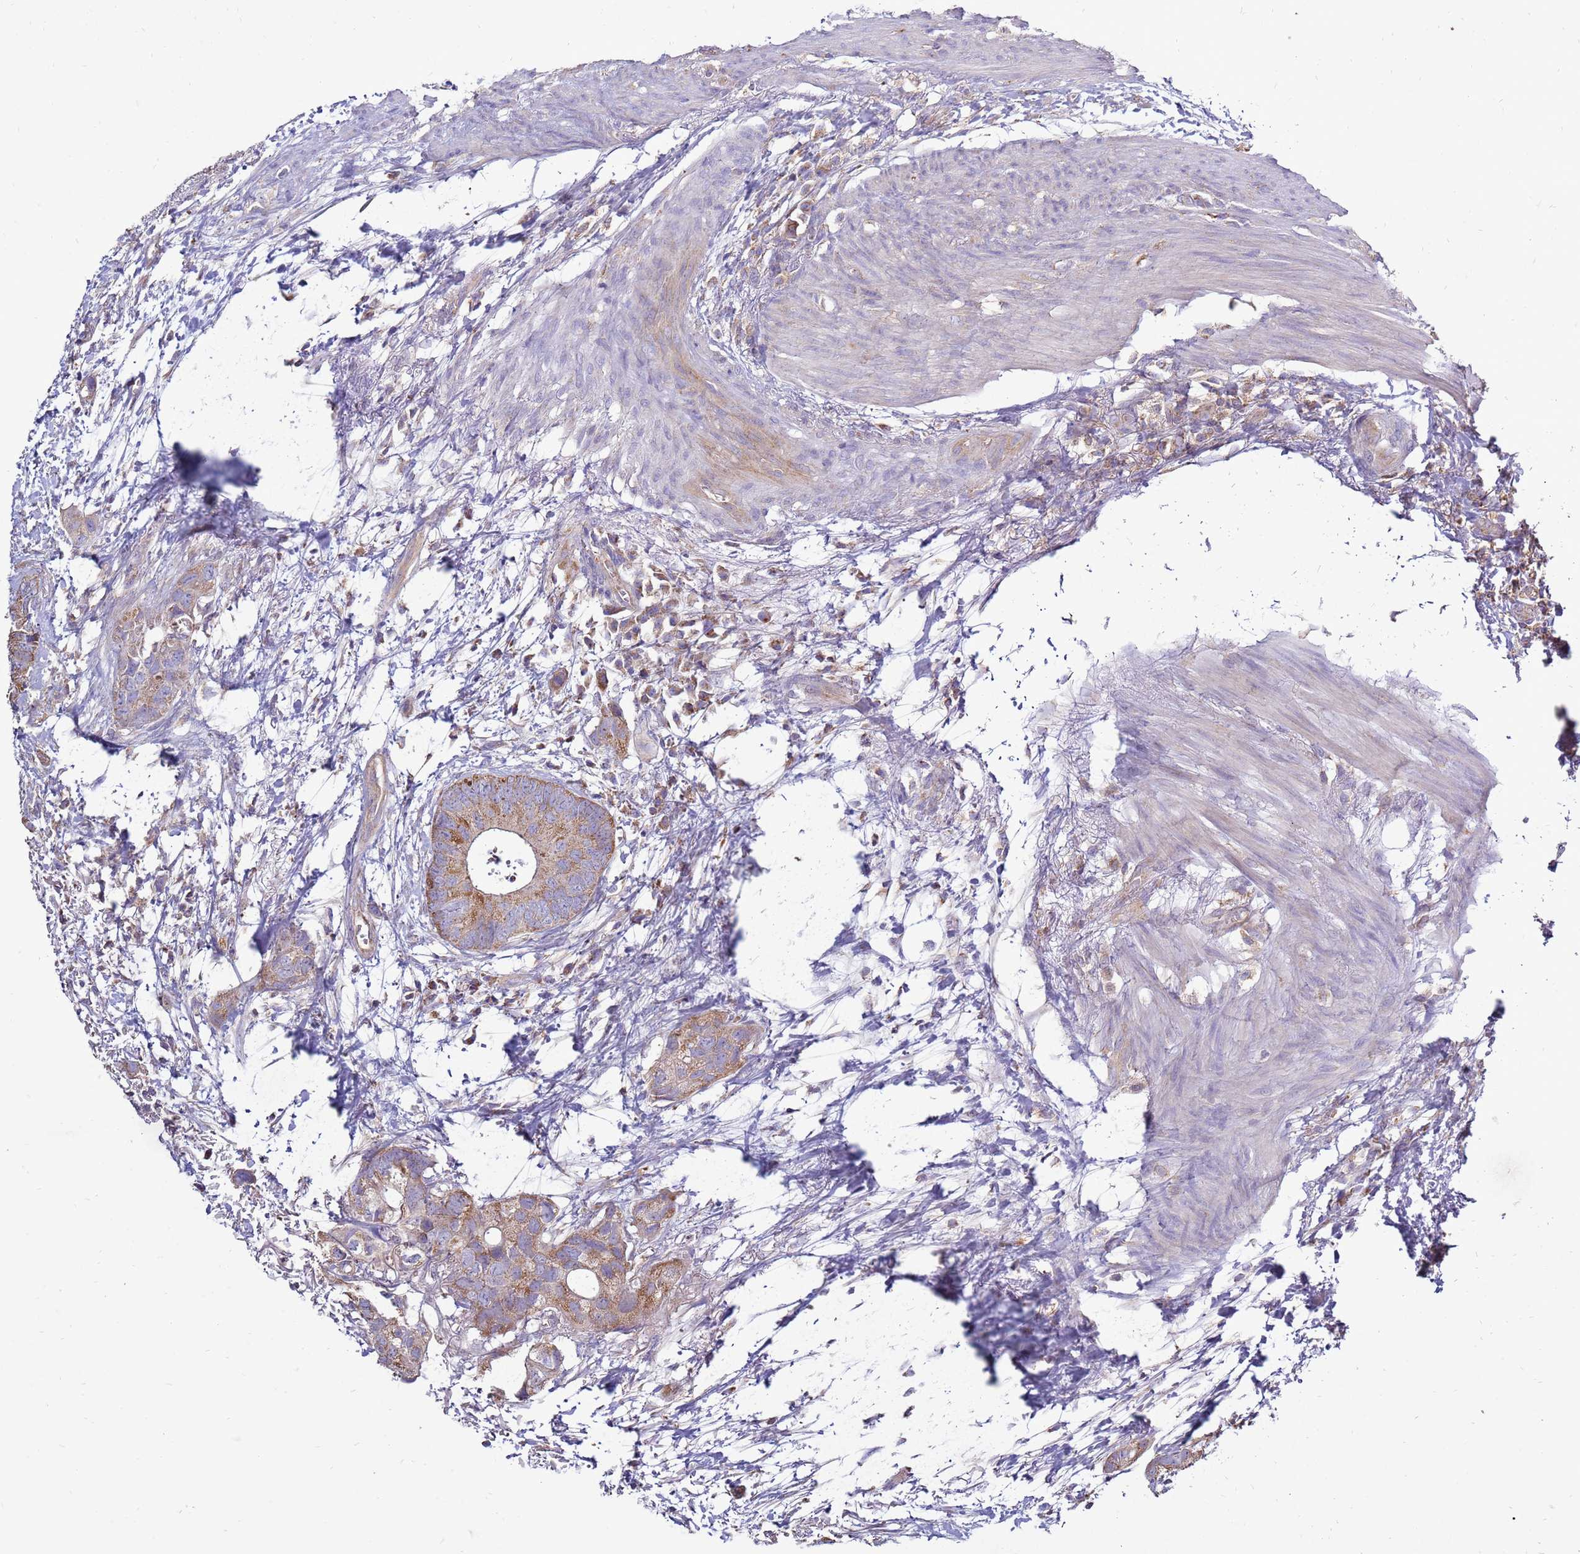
{"staining": {"intensity": "moderate", "quantity": ">75%", "location": "cytoplasmic/membranous"}, "tissue": "colorectal cancer", "cell_type": "Tumor cells", "image_type": "cancer", "snomed": [{"axis": "morphology", "description": "Adenocarcinoma, NOS"}, {"axis": "topography", "description": "Colon"}], "caption": "A brown stain labels moderate cytoplasmic/membranous positivity of a protein in colorectal cancer tumor cells.", "gene": "TRAPPC4", "patient": {"sex": "female", "age": 57}}